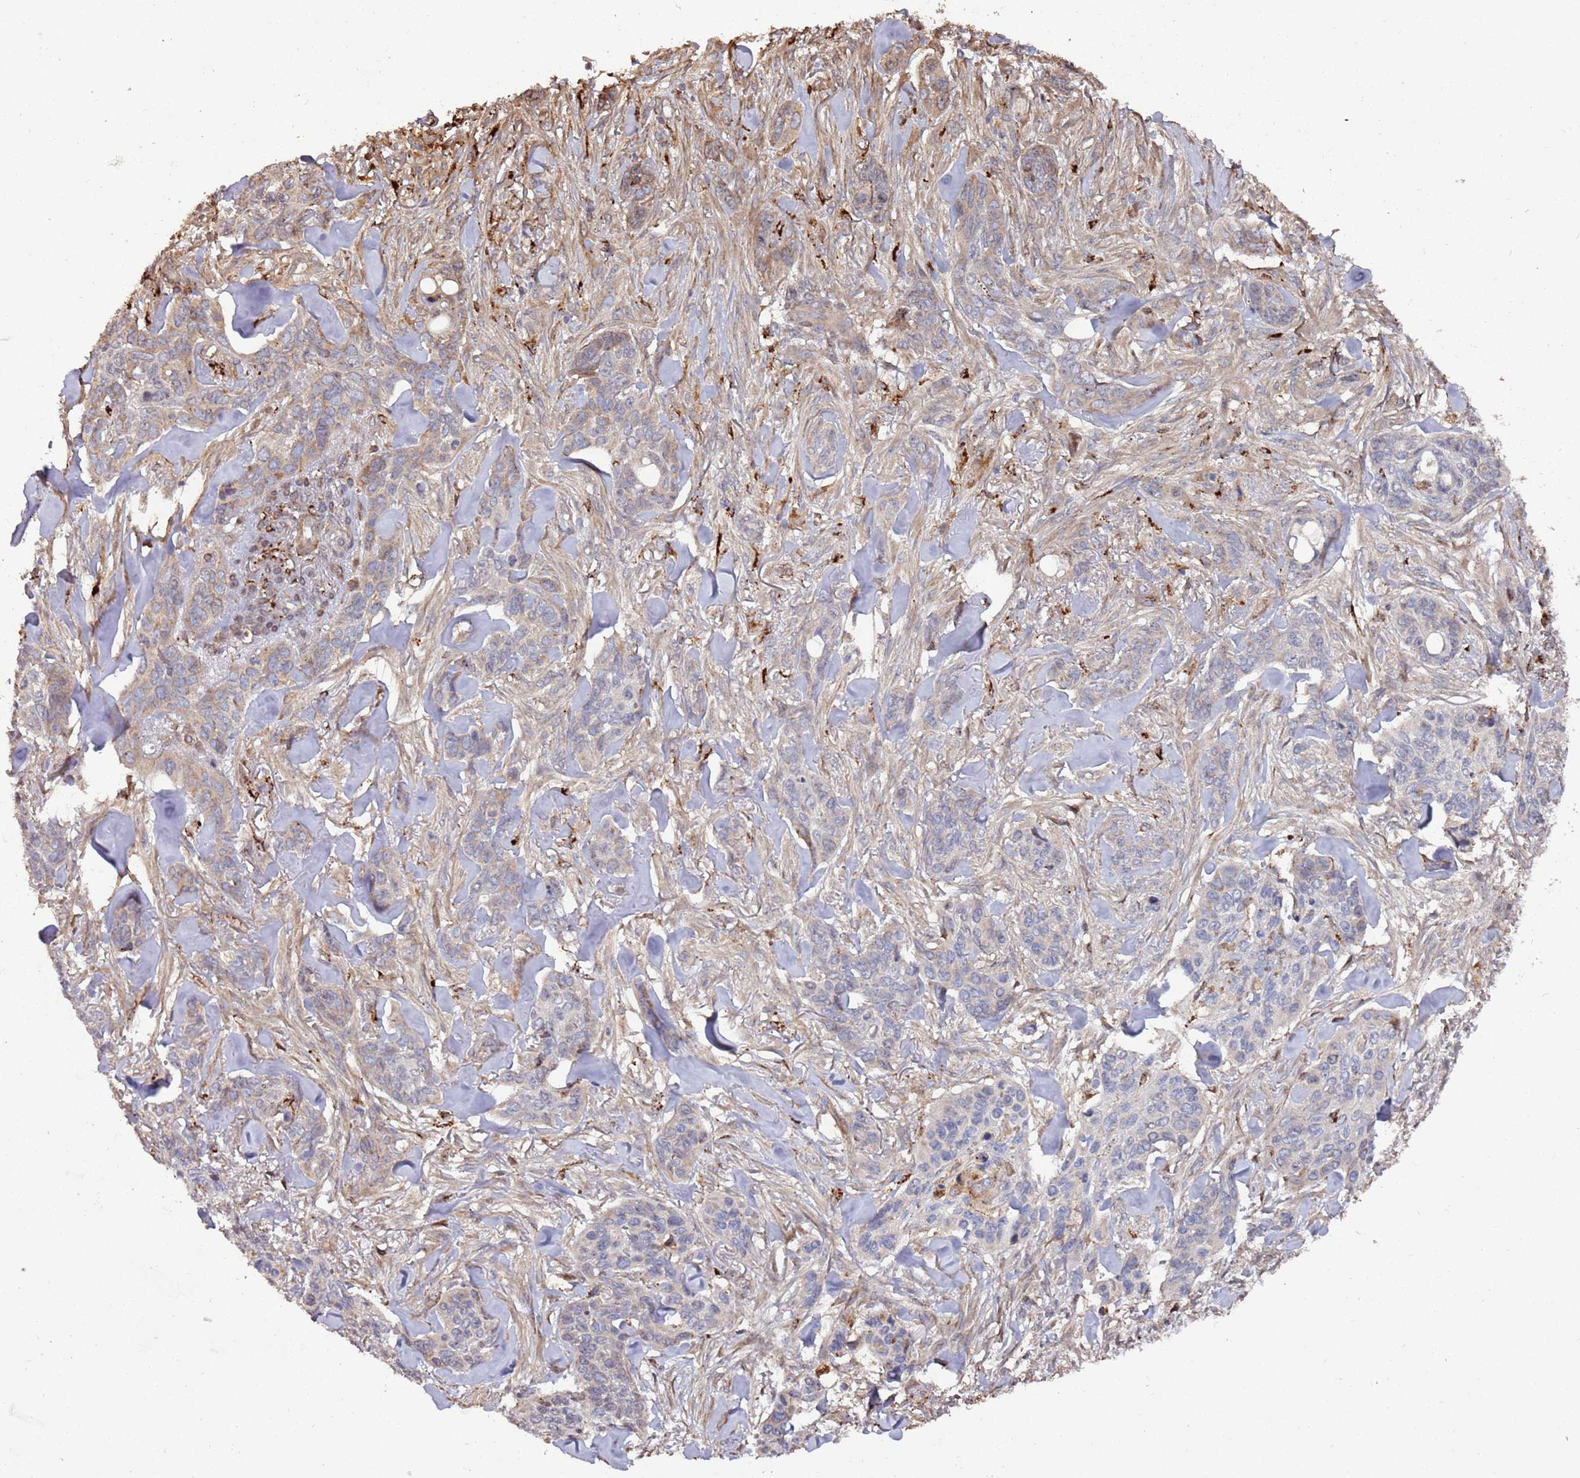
{"staining": {"intensity": "weak", "quantity": "<25%", "location": "cytoplasmic/membranous"}, "tissue": "skin cancer", "cell_type": "Tumor cells", "image_type": "cancer", "snomed": [{"axis": "morphology", "description": "Basal cell carcinoma"}, {"axis": "topography", "description": "Skin"}], "caption": "IHC photomicrograph of neoplastic tissue: skin cancer stained with DAB (3,3'-diaminobenzidine) shows no significant protein staining in tumor cells. (DAB (3,3'-diaminobenzidine) immunohistochemistry (IHC) visualized using brightfield microscopy, high magnification).", "gene": "LACC1", "patient": {"sex": "male", "age": 86}}